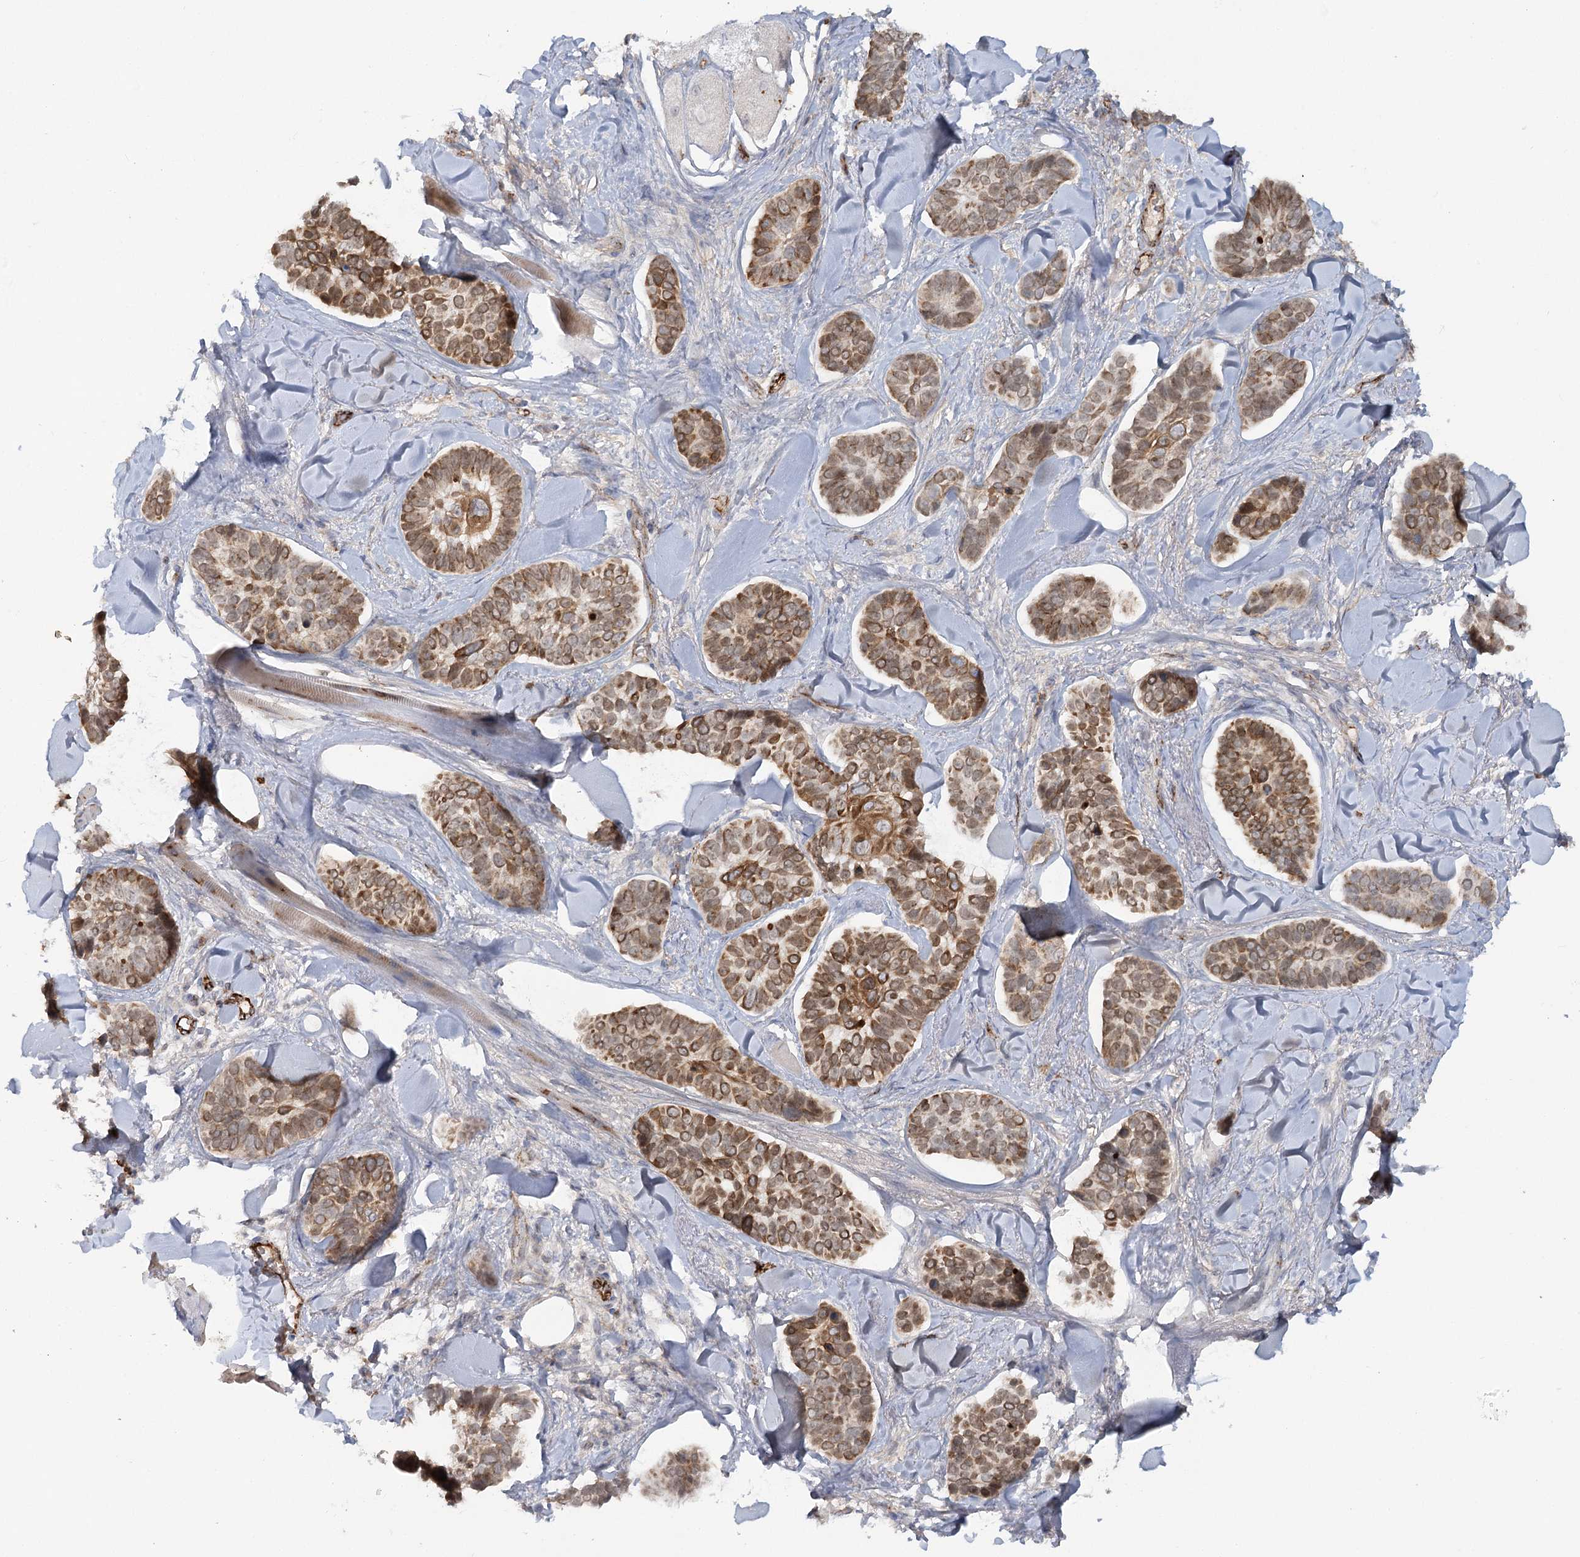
{"staining": {"intensity": "moderate", "quantity": ">75%", "location": "cytoplasmic/membranous"}, "tissue": "skin cancer", "cell_type": "Tumor cells", "image_type": "cancer", "snomed": [{"axis": "morphology", "description": "Basal cell carcinoma"}, {"axis": "topography", "description": "Skin"}], "caption": "Moderate cytoplasmic/membranous positivity is identified in about >75% of tumor cells in basal cell carcinoma (skin). The protein of interest is shown in brown color, while the nuclei are stained blue.", "gene": "KBTBD4", "patient": {"sex": "male", "age": 62}}